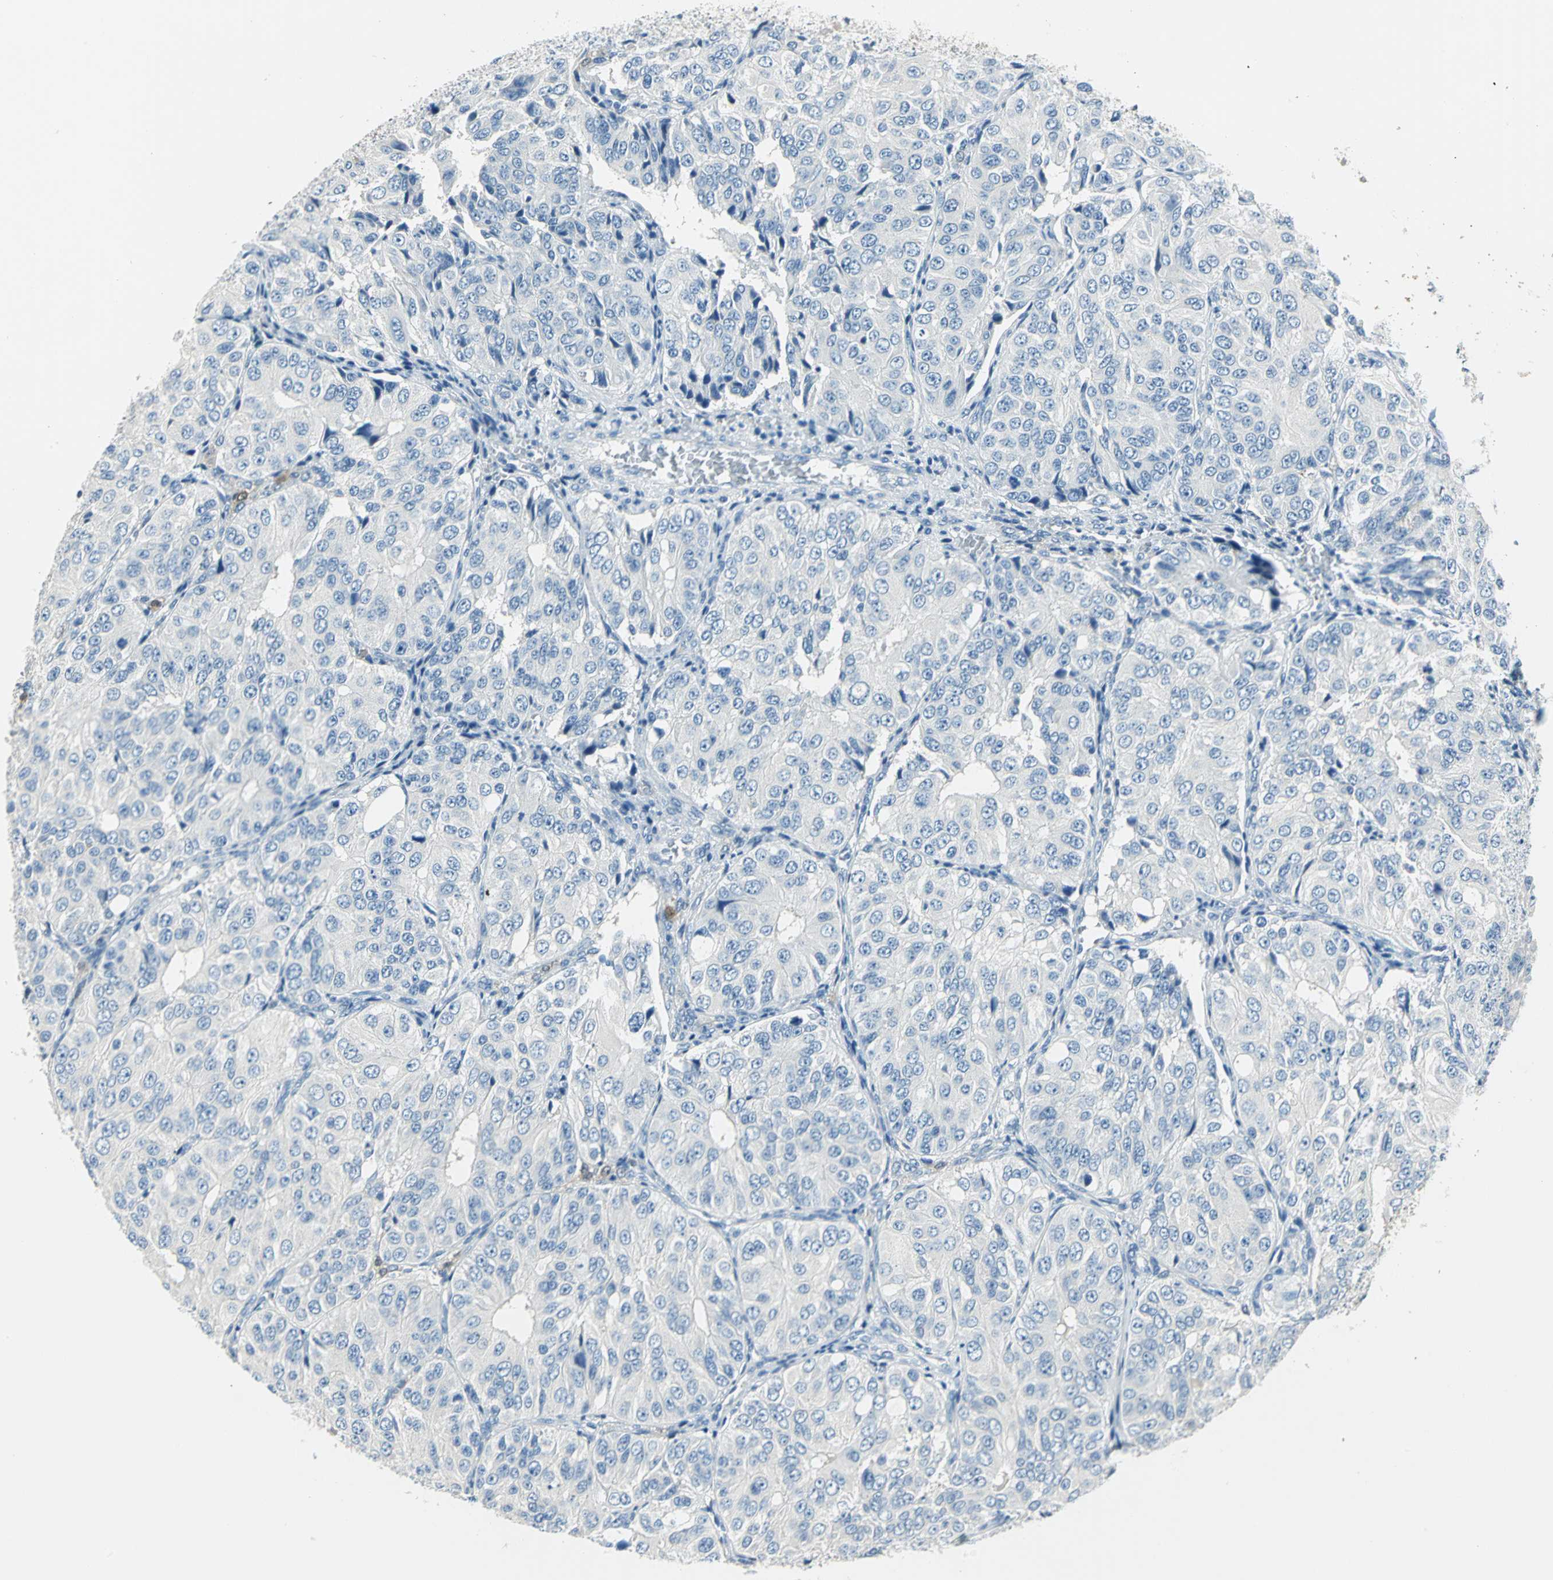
{"staining": {"intensity": "negative", "quantity": "none", "location": "none"}, "tissue": "ovarian cancer", "cell_type": "Tumor cells", "image_type": "cancer", "snomed": [{"axis": "morphology", "description": "Carcinoma, endometroid"}, {"axis": "topography", "description": "Ovary"}], "caption": "Endometroid carcinoma (ovarian) was stained to show a protein in brown. There is no significant expression in tumor cells.", "gene": "UCHL1", "patient": {"sex": "female", "age": 51}}